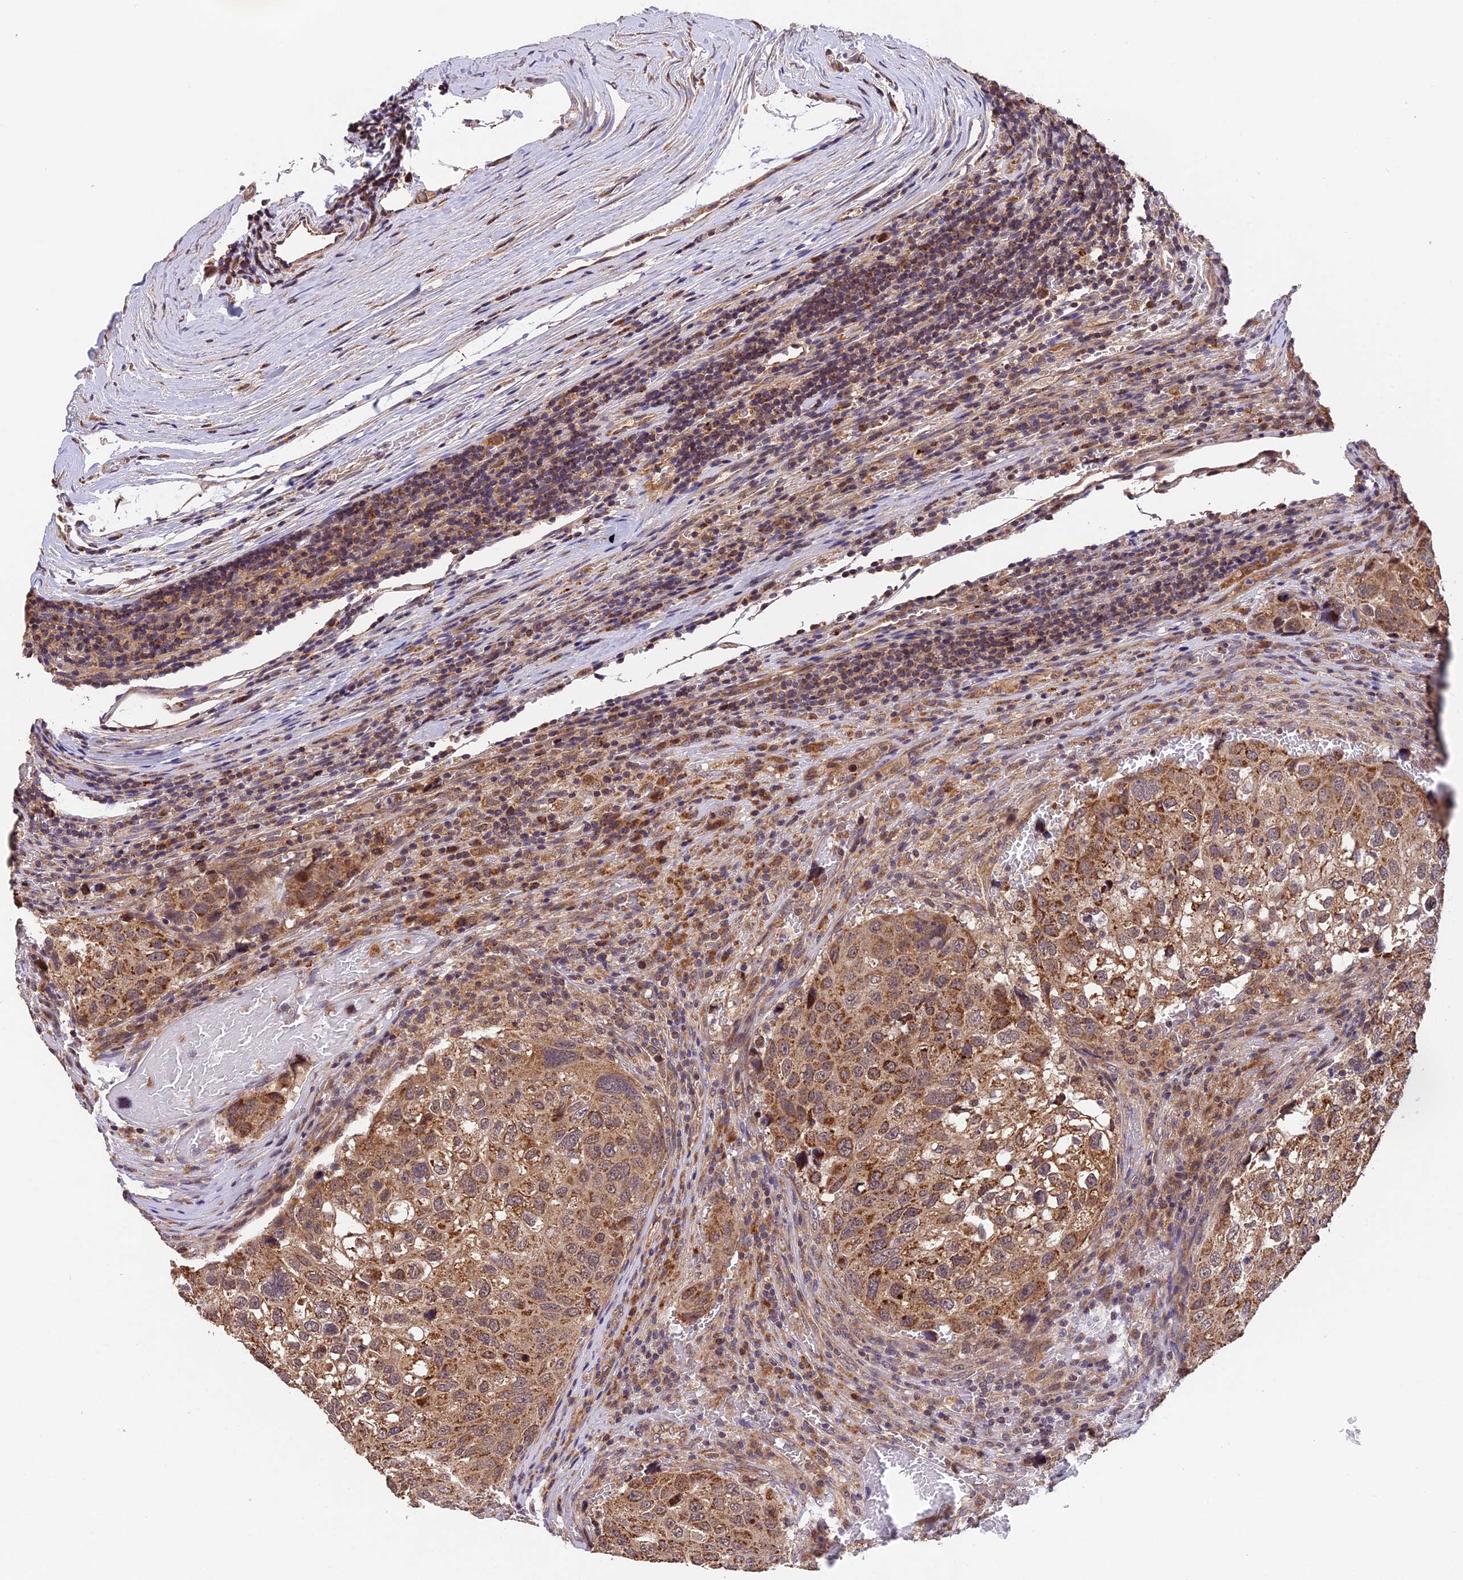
{"staining": {"intensity": "moderate", "quantity": ">75%", "location": "cytoplasmic/membranous"}, "tissue": "urothelial cancer", "cell_type": "Tumor cells", "image_type": "cancer", "snomed": [{"axis": "morphology", "description": "Urothelial carcinoma, High grade"}, {"axis": "topography", "description": "Lymph node"}, {"axis": "topography", "description": "Urinary bladder"}], "caption": "Immunohistochemical staining of urothelial cancer demonstrates medium levels of moderate cytoplasmic/membranous protein expression in approximately >75% of tumor cells.", "gene": "MNS1", "patient": {"sex": "male", "age": 51}}